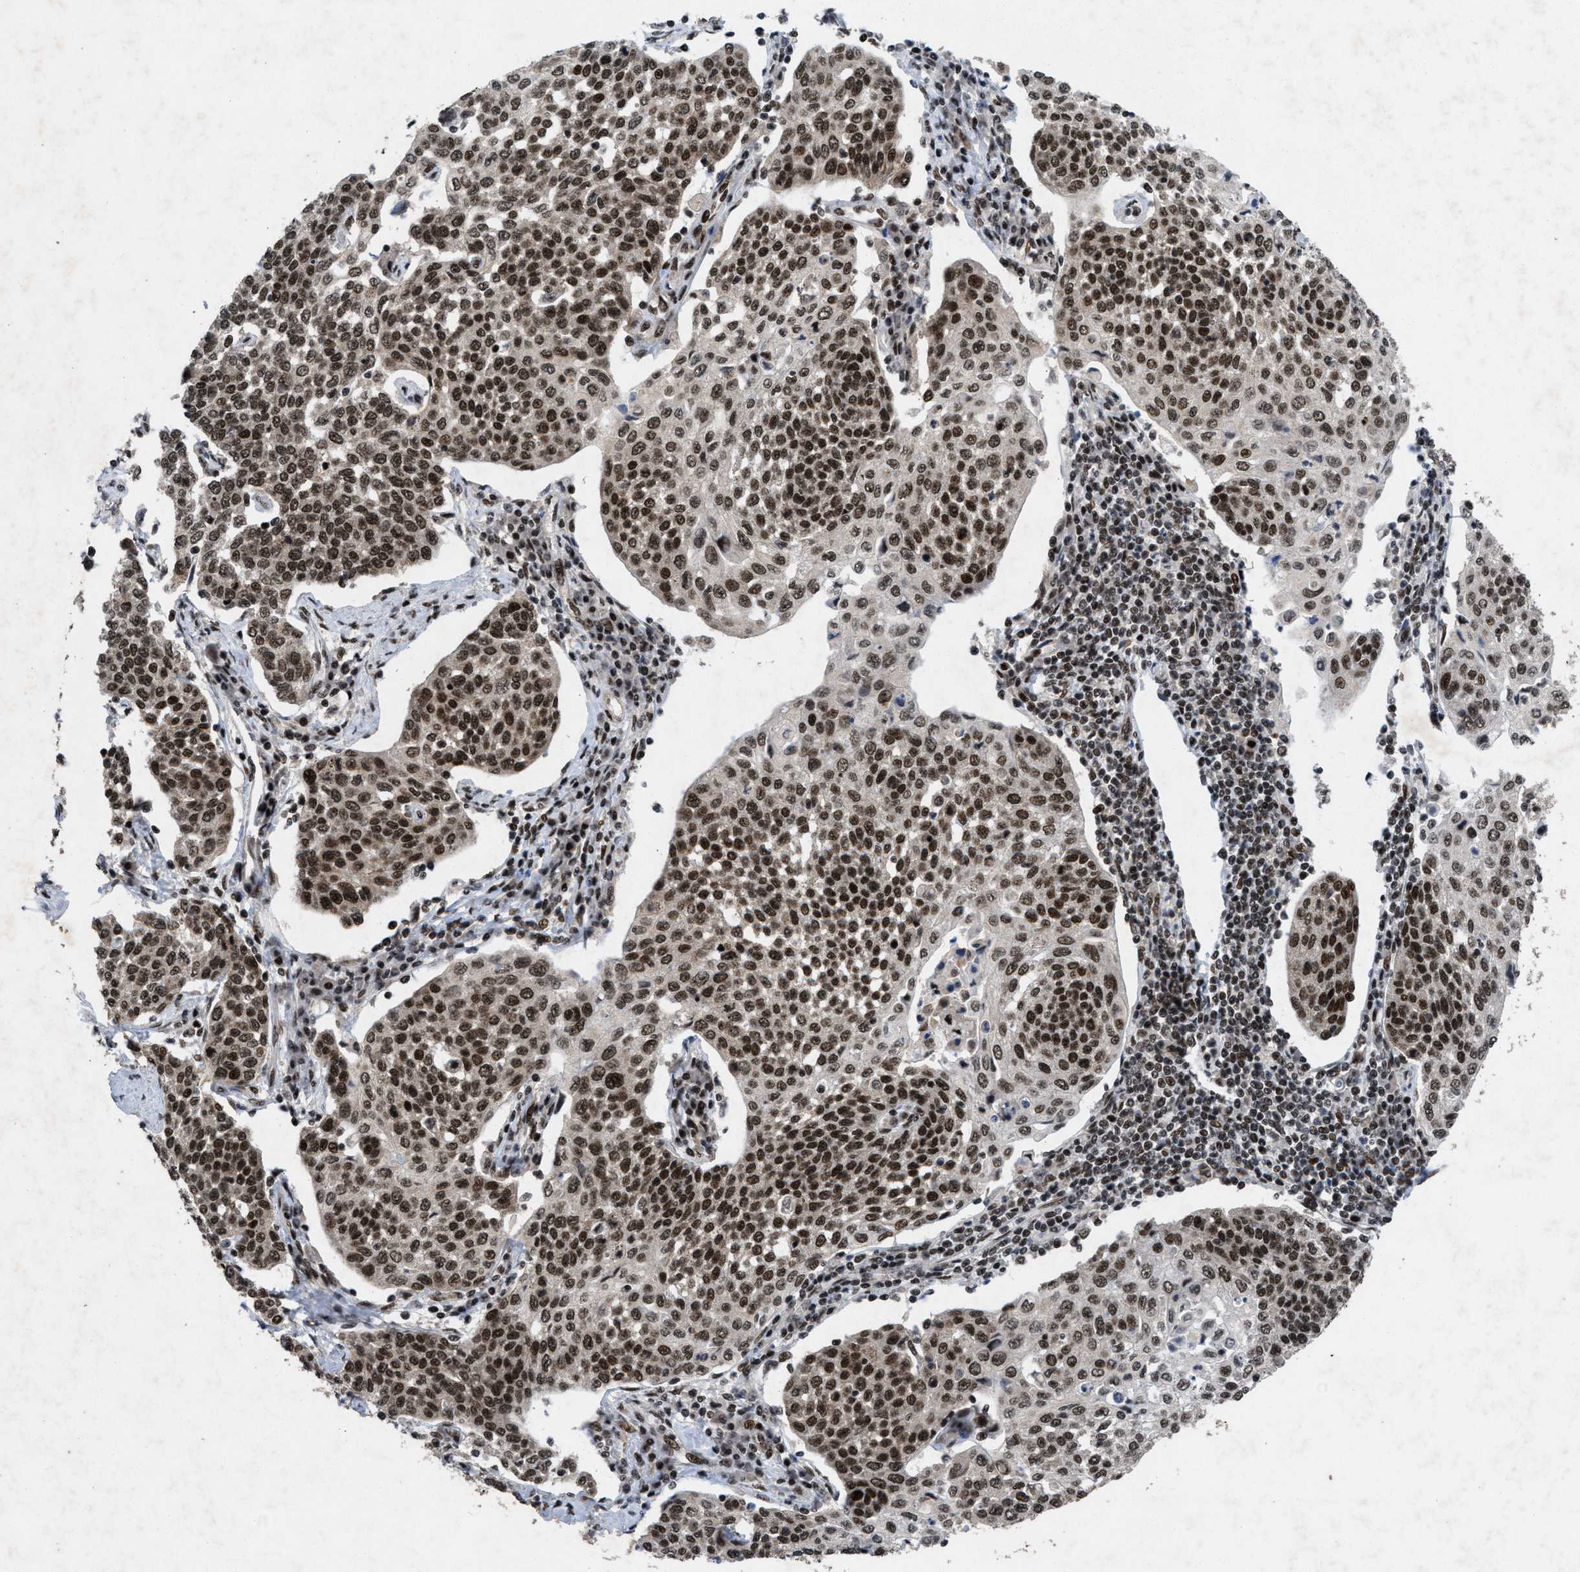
{"staining": {"intensity": "moderate", "quantity": ">75%", "location": "nuclear"}, "tissue": "cervical cancer", "cell_type": "Tumor cells", "image_type": "cancer", "snomed": [{"axis": "morphology", "description": "Squamous cell carcinoma, NOS"}, {"axis": "topography", "description": "Cervix"}], "caption": "The immunohistochemical stain highlights moderate nuclear staining in tumor cells of cervical squamous cell carcinoma tissue. Nuclei are stained in blue.", "gene": "WIZ", "patient": {"sex": "female", "age": 34}}